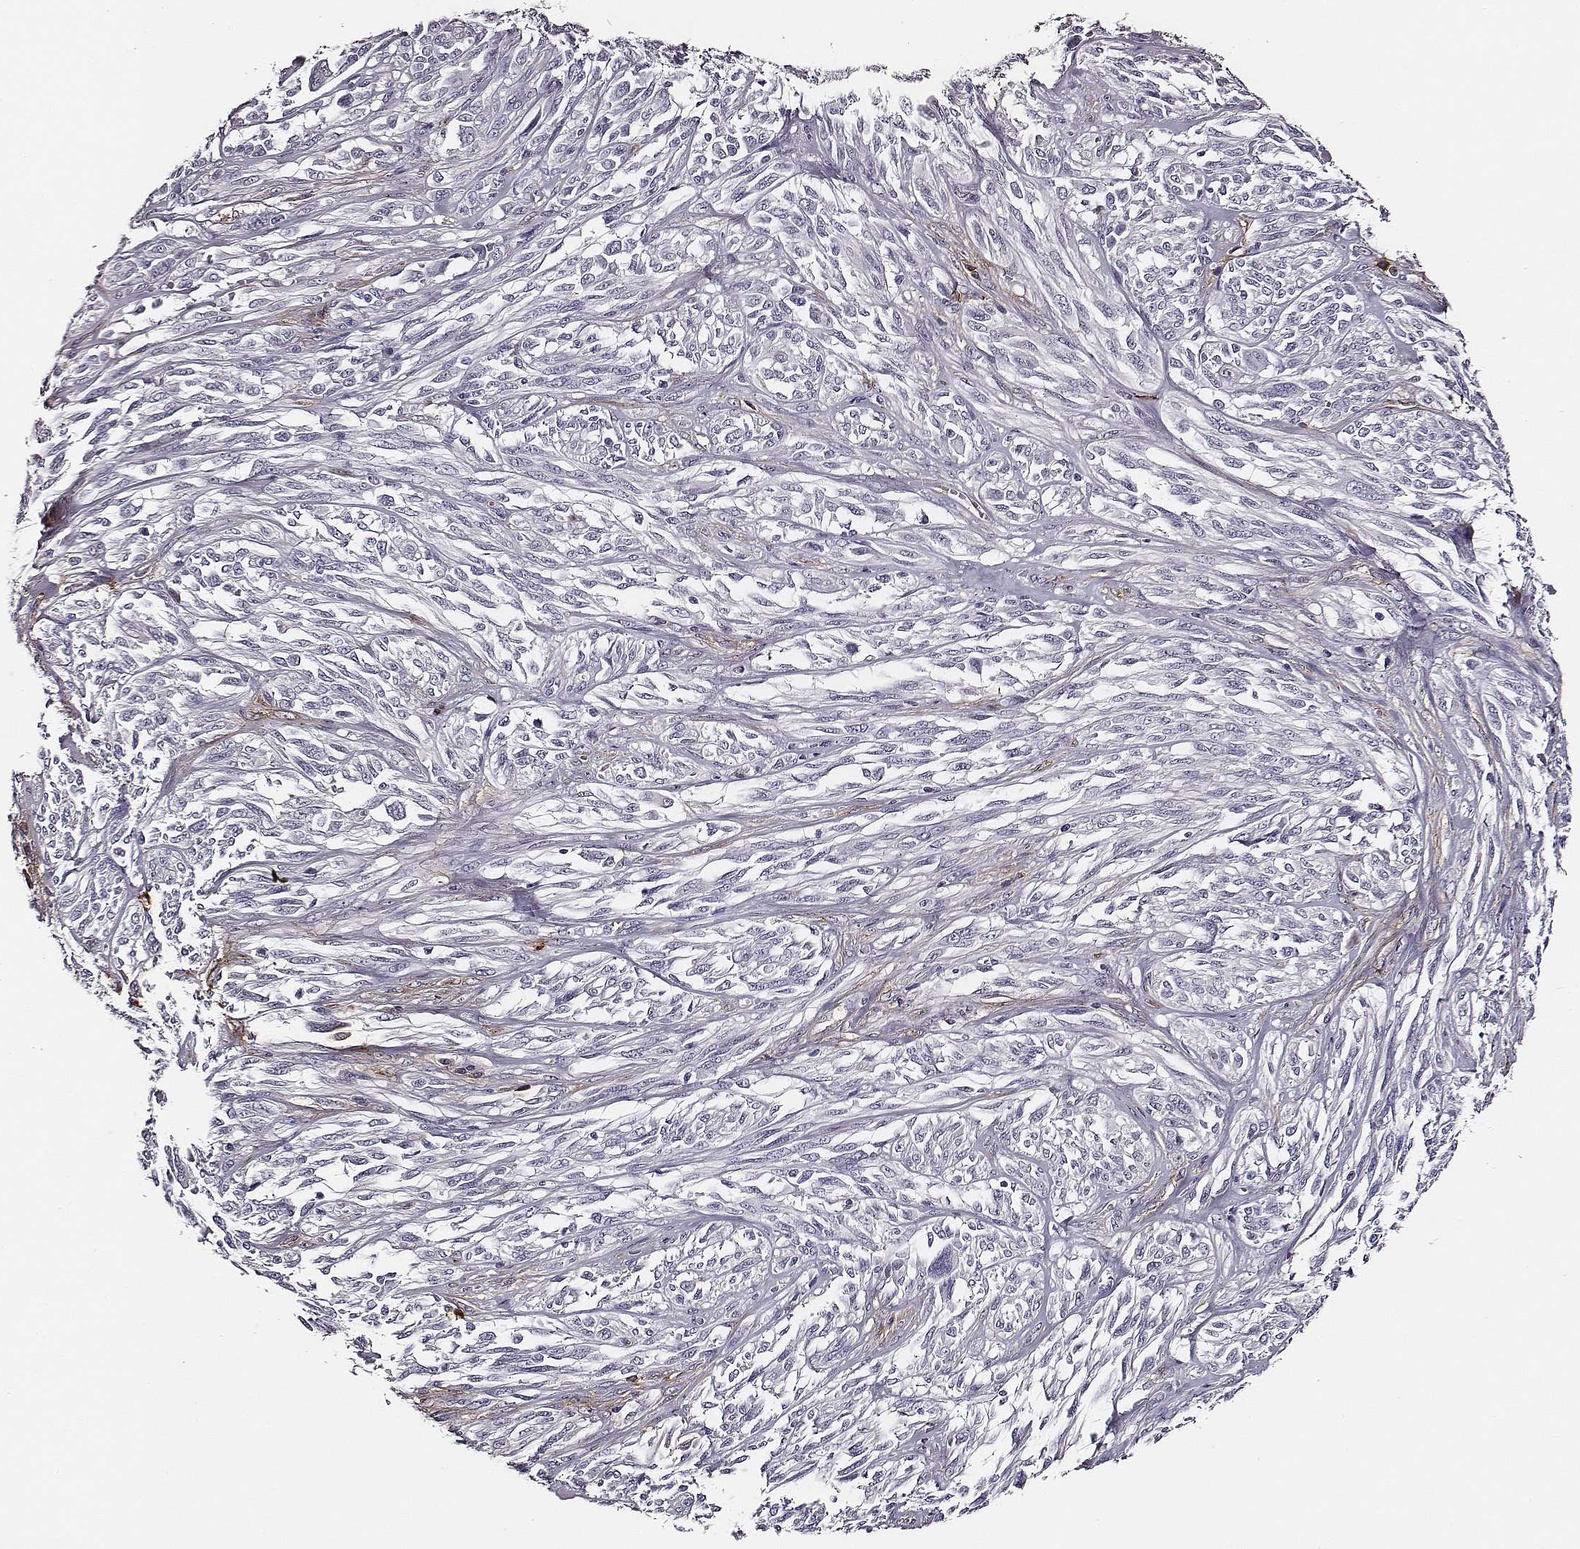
{"staining": {"intensity": "negative", "quantity": "none", "location": "none"}, "tissue": "melanoma", "cell_type": "Tumor cells", "image_type": "cancer", "snomed": [{"axis": "morphology", "description": "Malignant melanoma, NOS"}, {"axis": "topography", "description": "Skin"}], "caption": "The photomicrograph displays no significant expression in tumor cells of melanoma.", "gene": "DPEP1", "patient": {"sex": "female", "age": 91}}